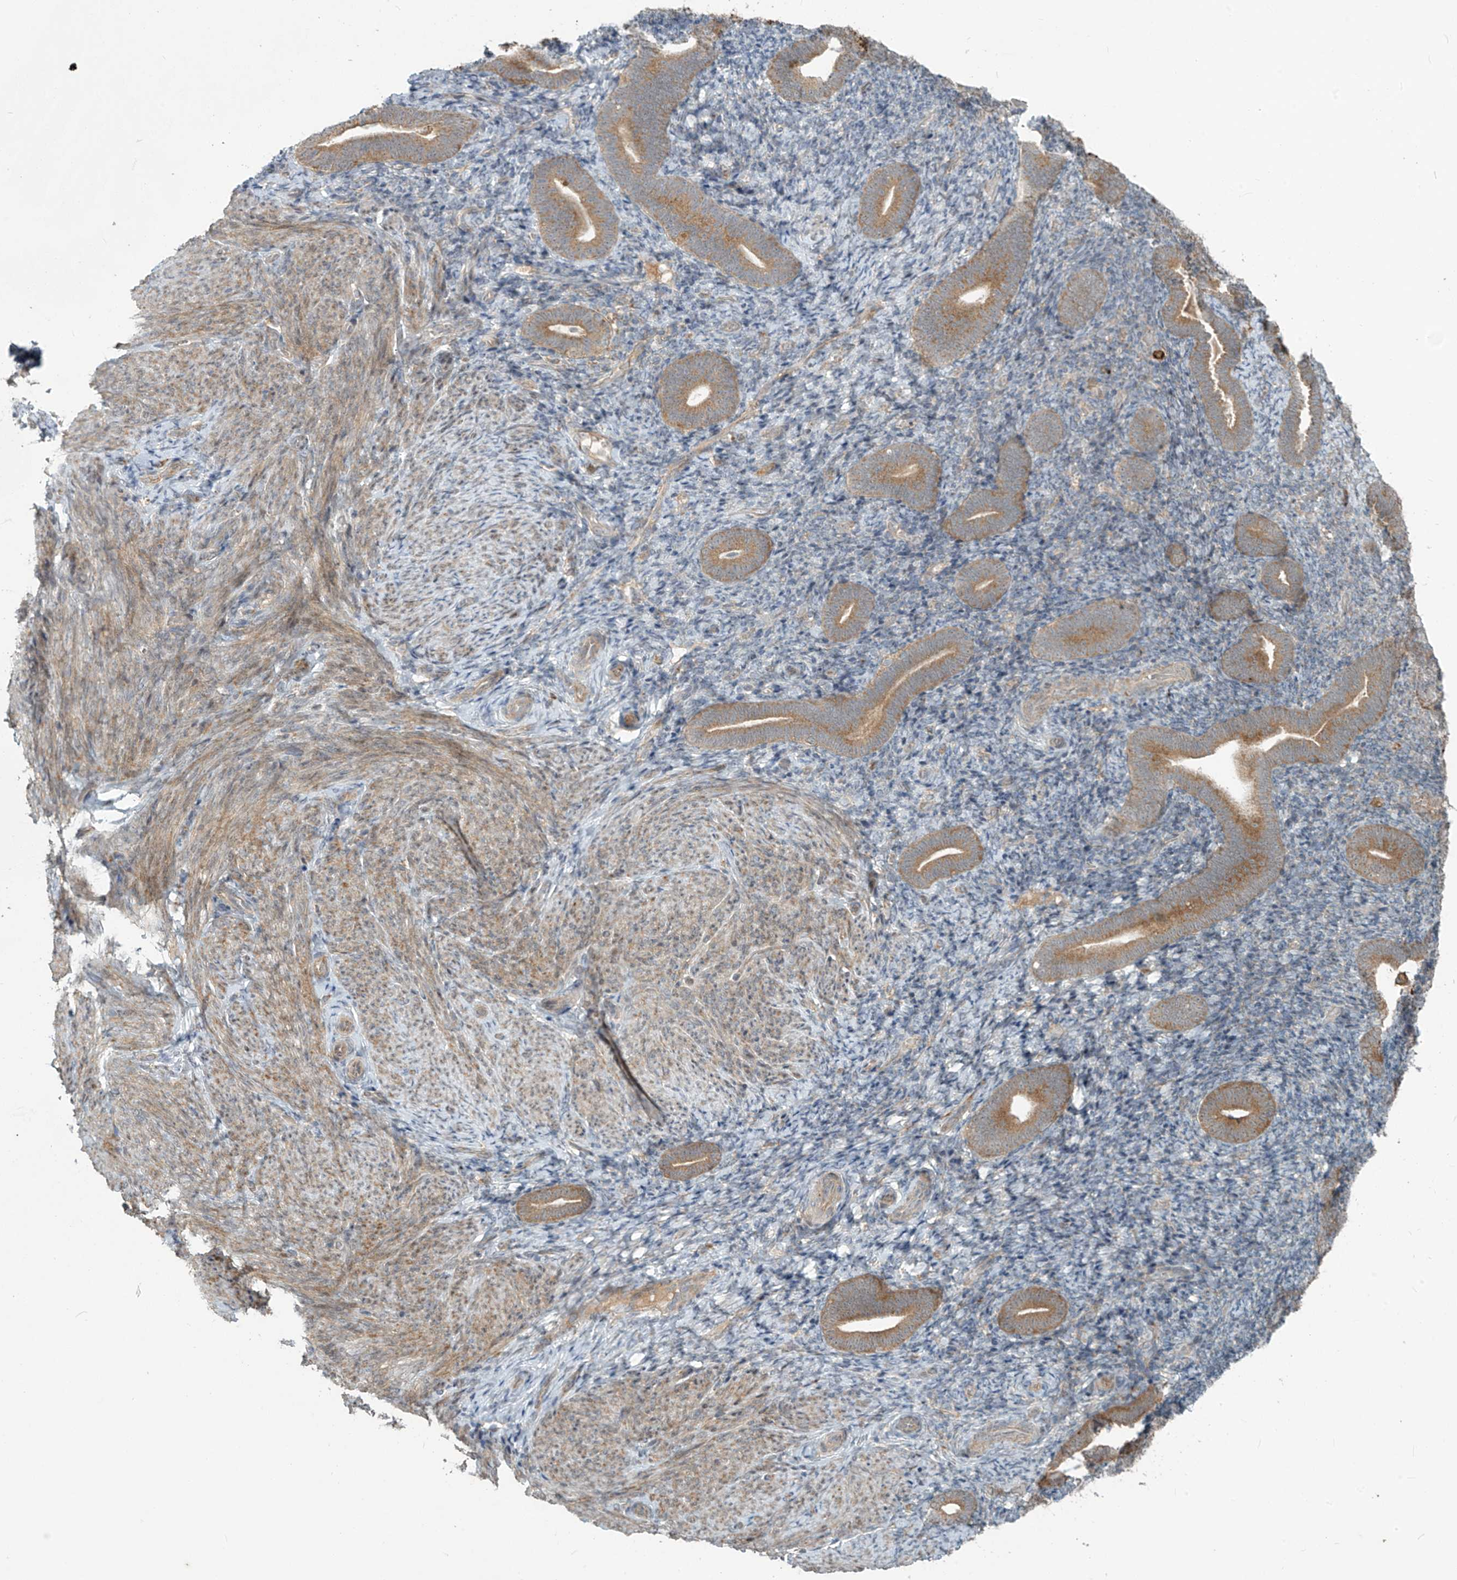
{"staining": {"intensity": "weak", "quantity": "<25%", "location": "cytoplasmic/membranous"}, "tissue": "endometrium", "cell_type": "Cells in endometrial stroma", "image_type": "normal", "snomed": [{"axis": "morphology", "description": "Normal tissue, NOS"}, {"axis": "topography", "description": "Endometrium"}], "caption": "High magnification brightfield microscopy of benign endometrium stained with DAB (3,3'-diaminobenzidine) (brown) and counterstained with hematoxylin (blue): cells in endometrial stroma show no significant staining.", "gene": "KATNIP", "patient": {"sex": "female", "age": 51}}